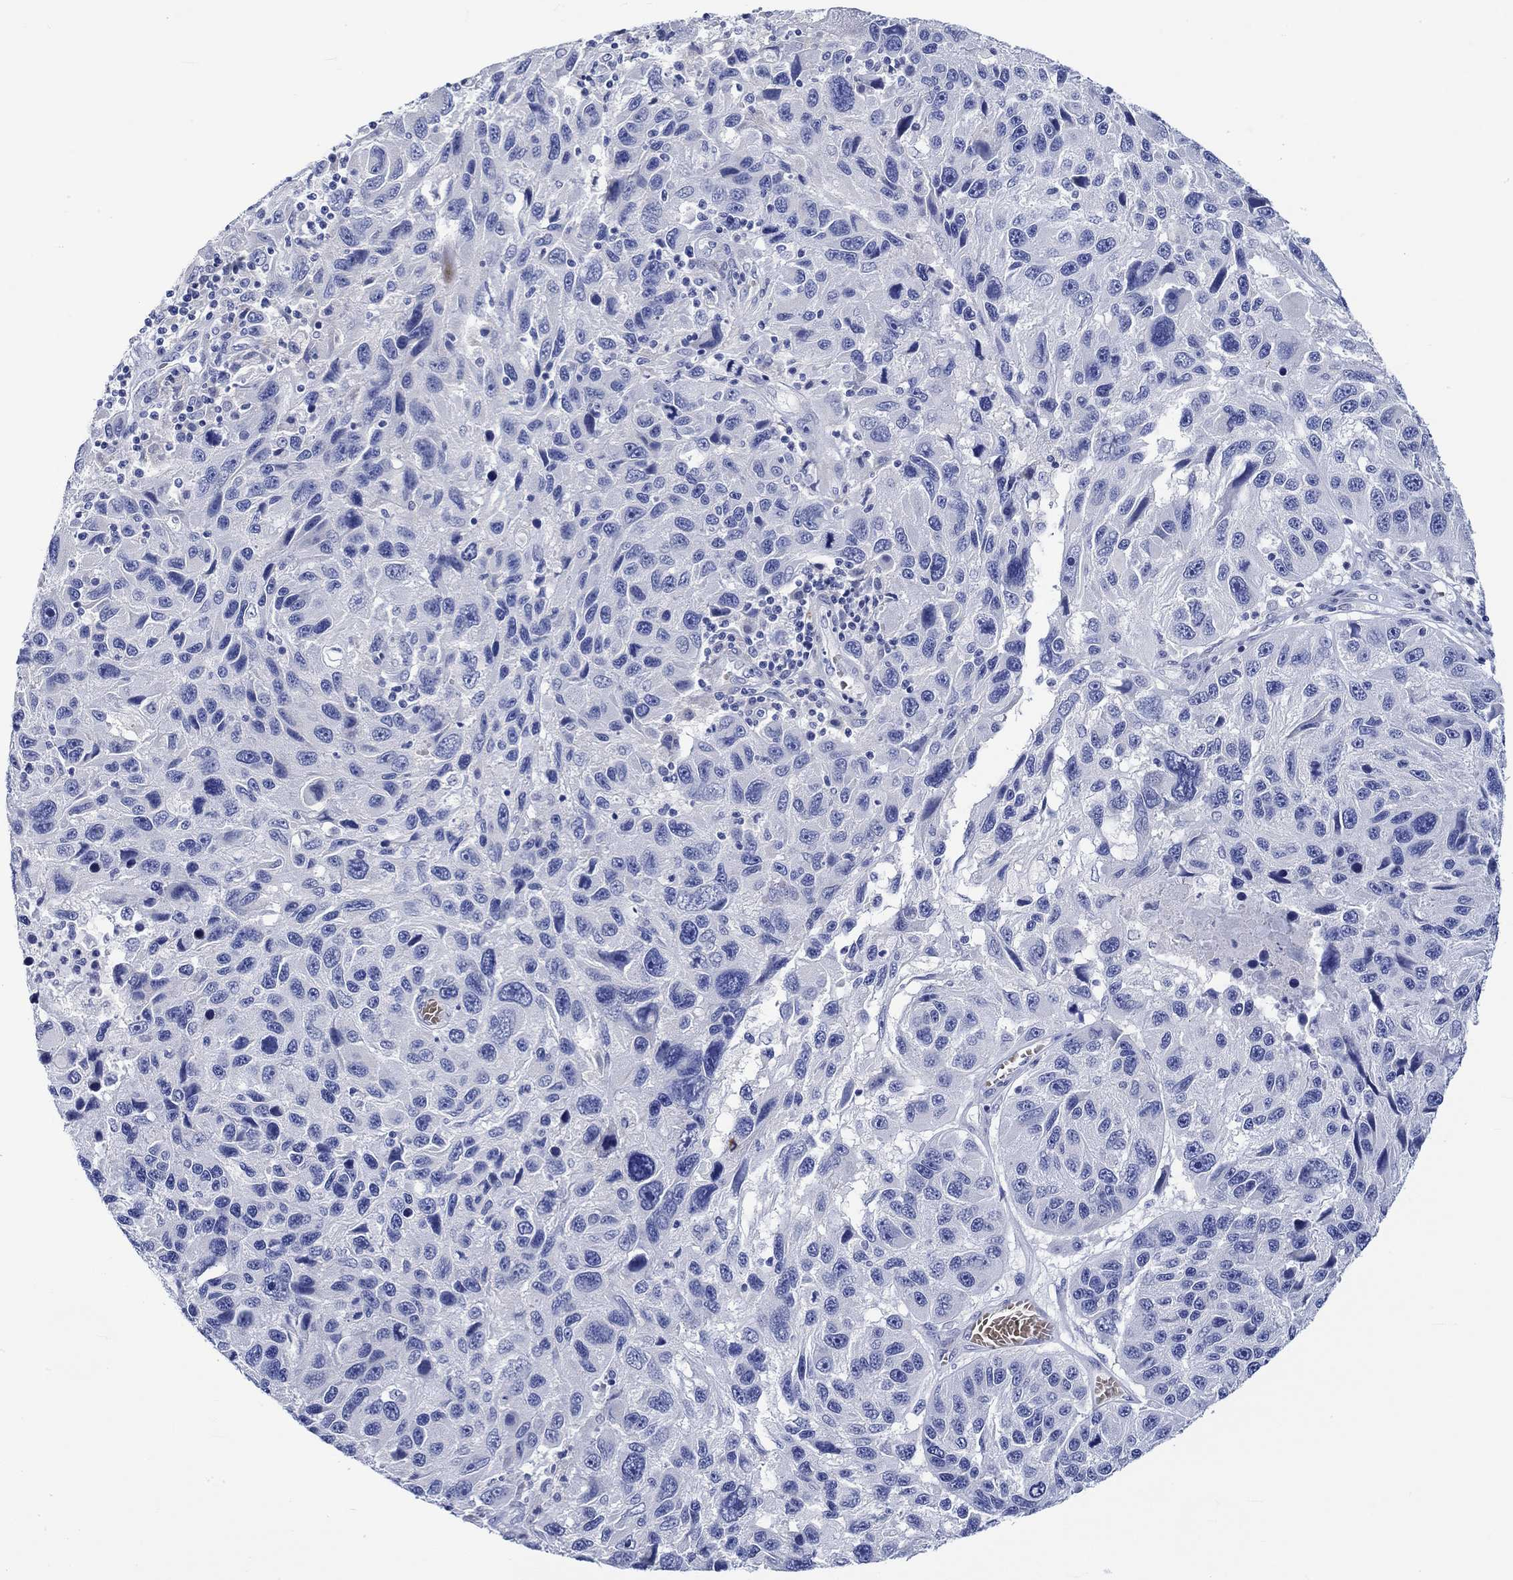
{"staining": {"intensity": "negative", "quantity": "none", "location": "none"}, "tissue": "melanoma", "cell_type": "Tumor cells", "image_type": "cancer", "snomed": [{"axis": "morphology", "description": "Malignant melanoma, NOS"}, {"axis": "topography", "description": "Skin"}], "caption": "This is an immunohistochemistry (IHC) photomicrograph of malignant melanoma. There is no positivity in tumor cells.", "gene": "NRIP3", "patient": {"sex": "male", "age": 53}}